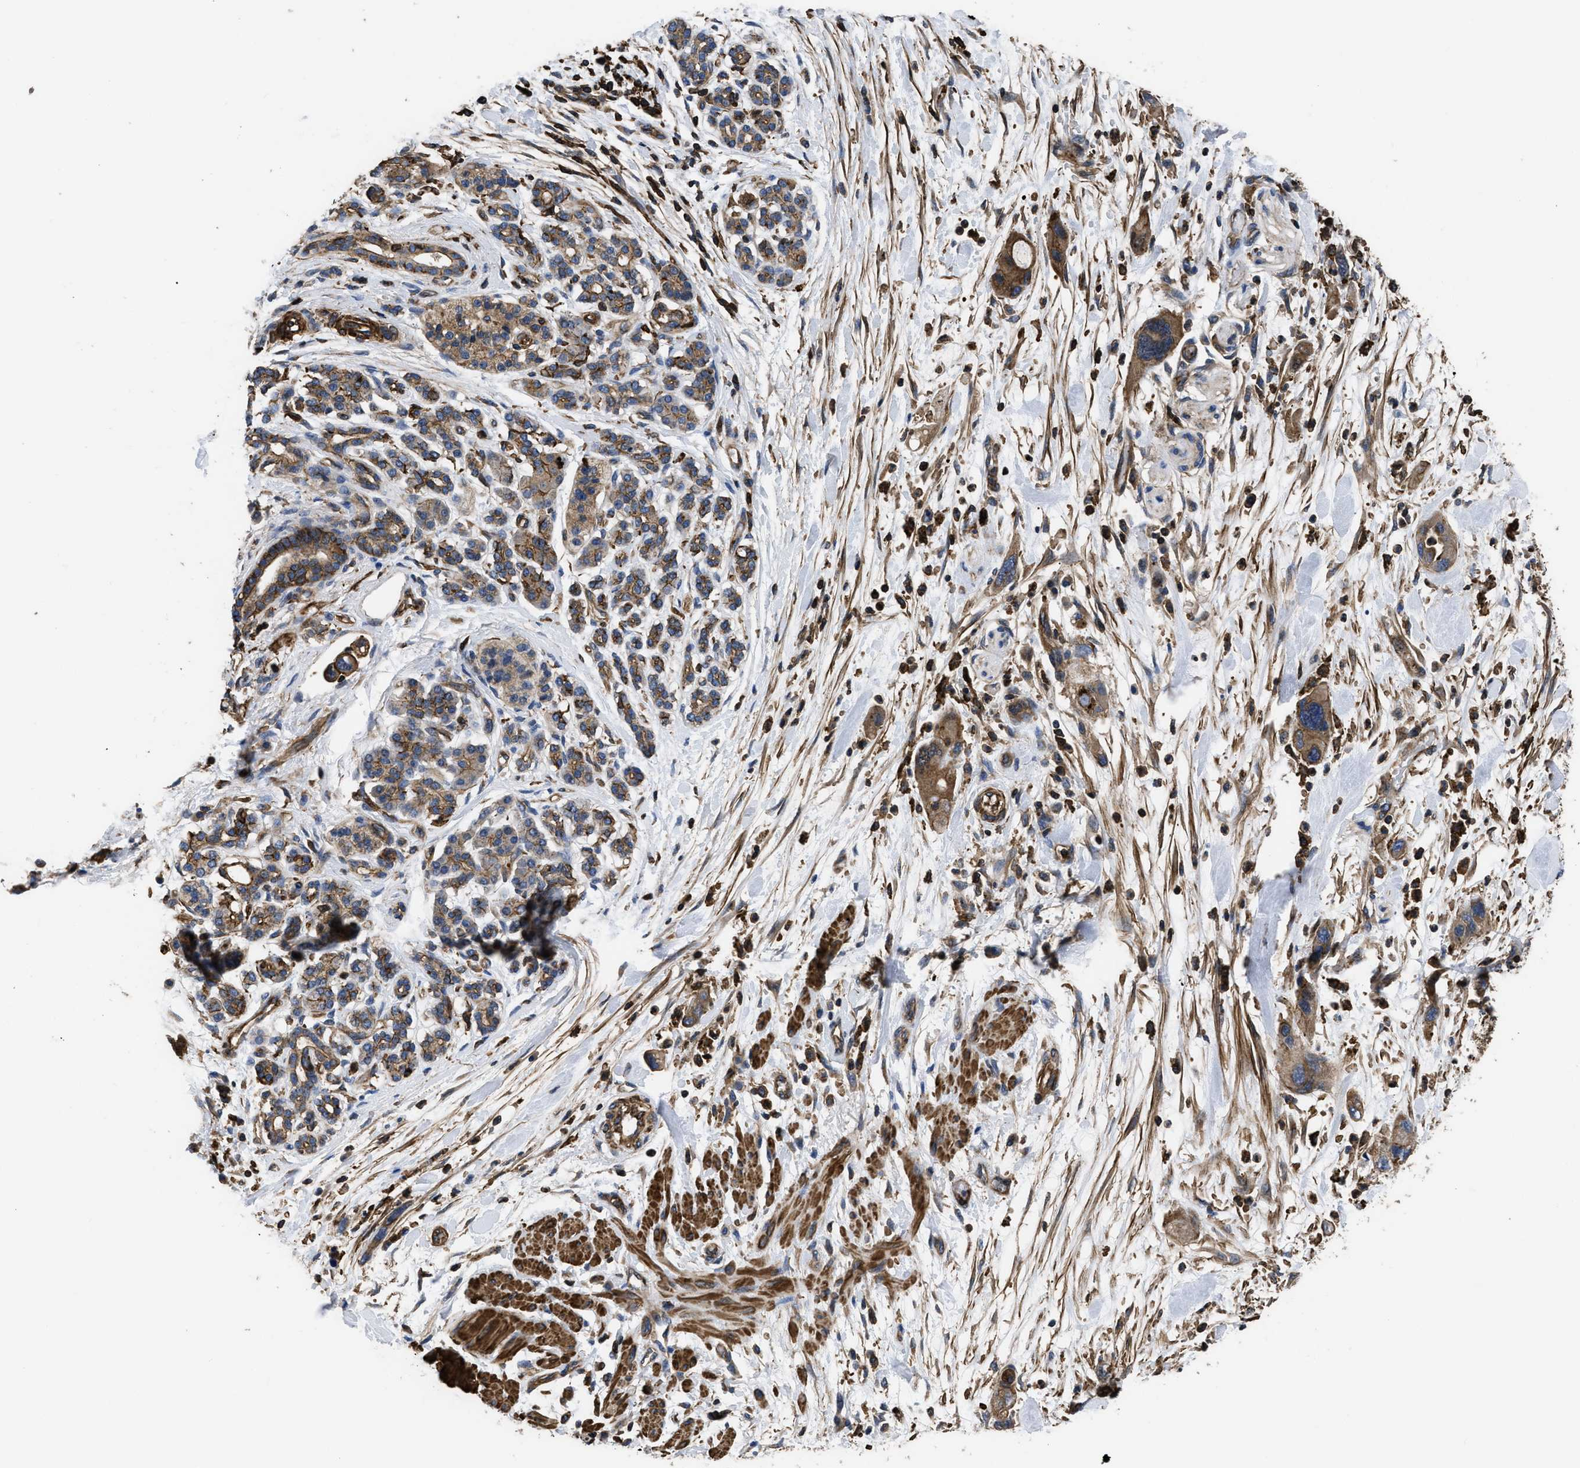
{"staining": {"intensity": "moderate", "quantity": ">75%", "location": "cytoplasmic/membranous"}, "tissue": "pancreatic cancer", "cell_type": "Tumor cells", "image_type": "cancer", "snomed": [{"axis": "morphology", "description": "Normal tissue, NOS"}, {"axis": "morphology", "description": "Adenocarcinoma, NOS"}, {"axis": "topography", "description": "Pancreas"}], "caption": "Immunohistochemical staining of human pancreatic cancer (adenocarcinoma) displays medium levels of moderate cytoplasmic/membranous expression in approximately >75% of tumor cells.", "gene": "SCUBE2", "patient": {"sex": "female", "age": 71}}